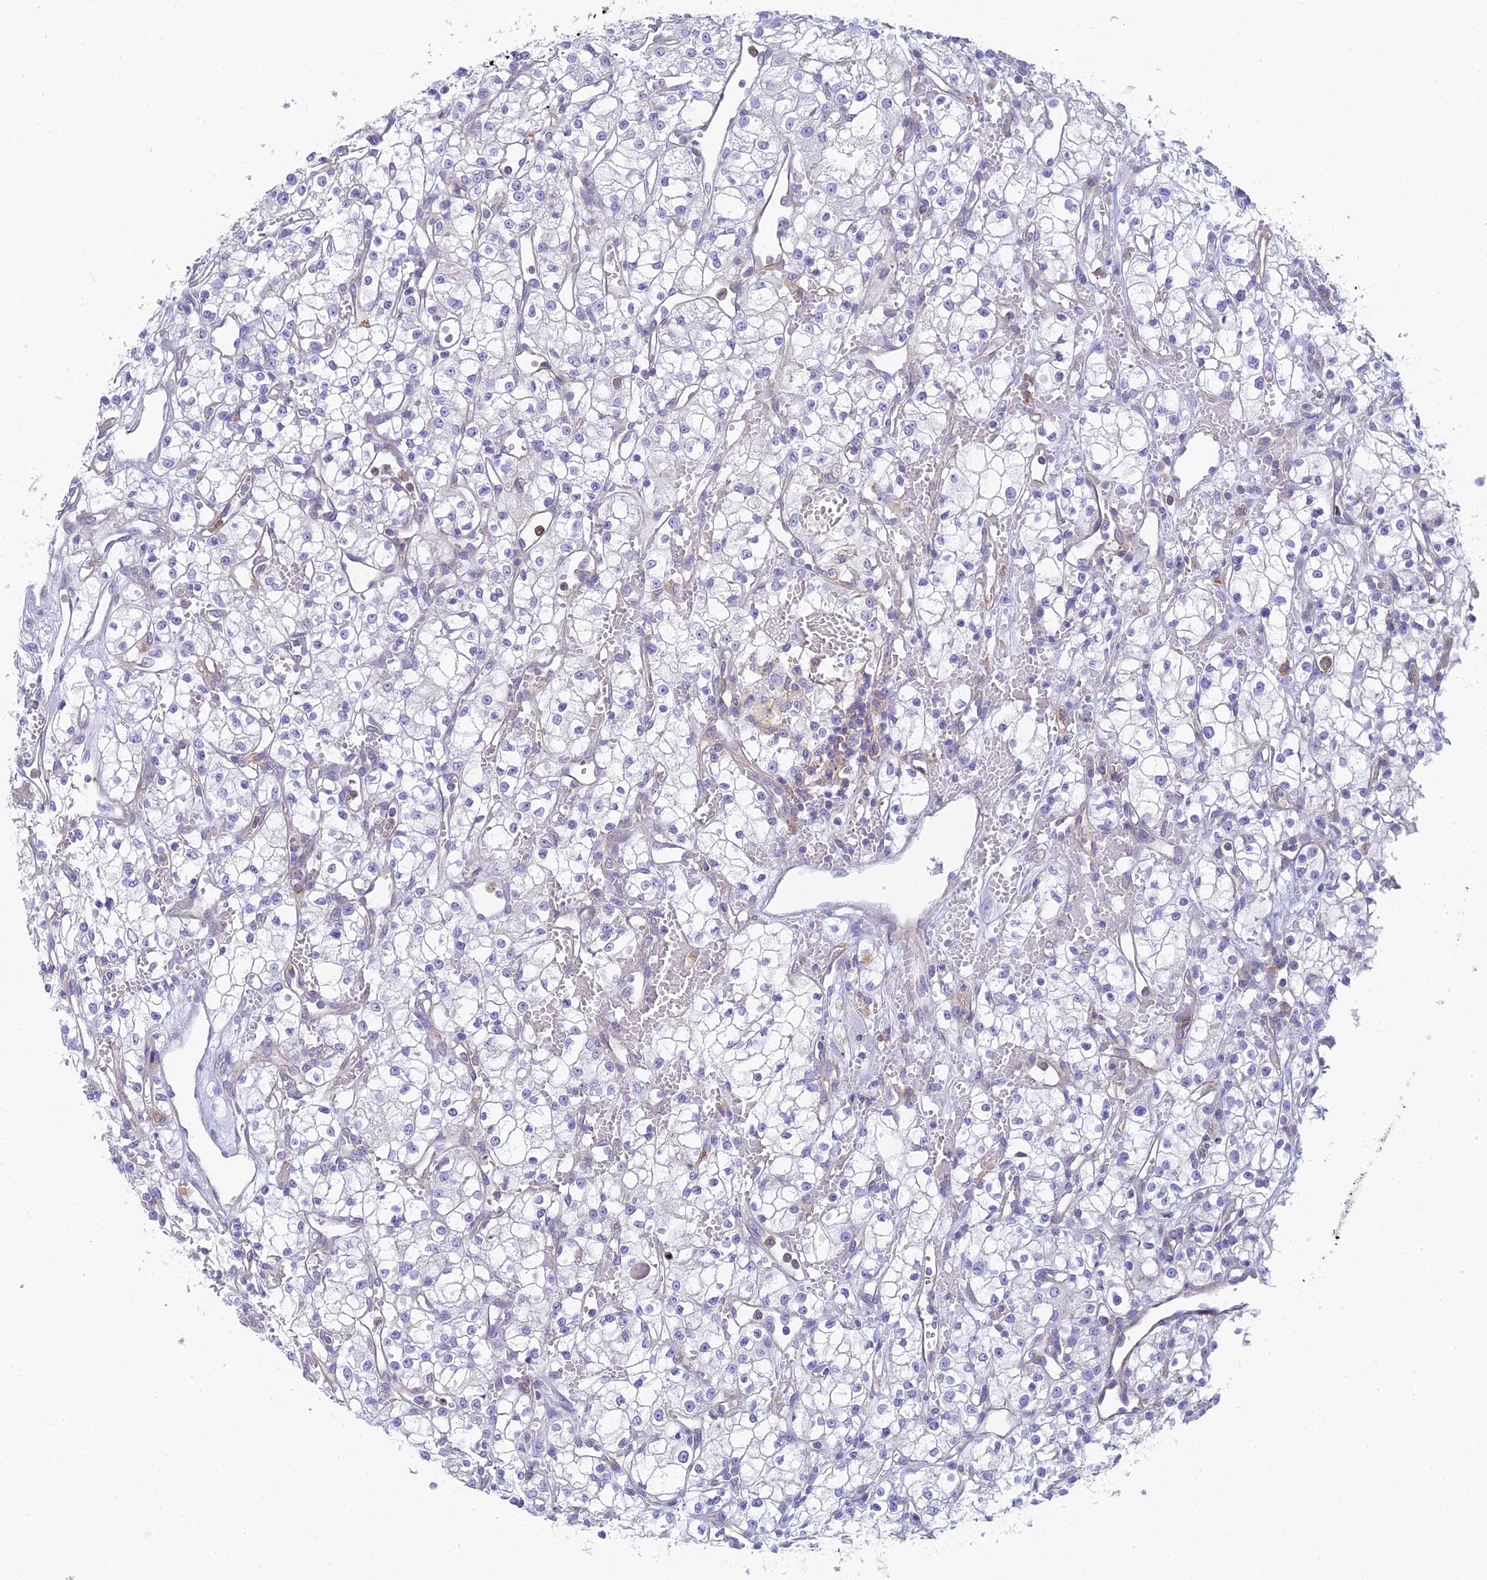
{"staining": {"intensity": "negative", "quantity": "none", "location": "none"}, "tissue": "renal cancer", "cell_type": "Tumor cells", "image_type": "cancer", "snomed": [{"axis": "morphology", "description": "Adenocarcinoma, NOS"}, {"axis": "topography", "description": "Kidney"}], "caption": "Human renal adenocarcinoma stained for a protein using immunohistochemistry shows no positivity in tumor cells.", "gene": "STRN4", "patient": {"sex": "male", "age": 59}}